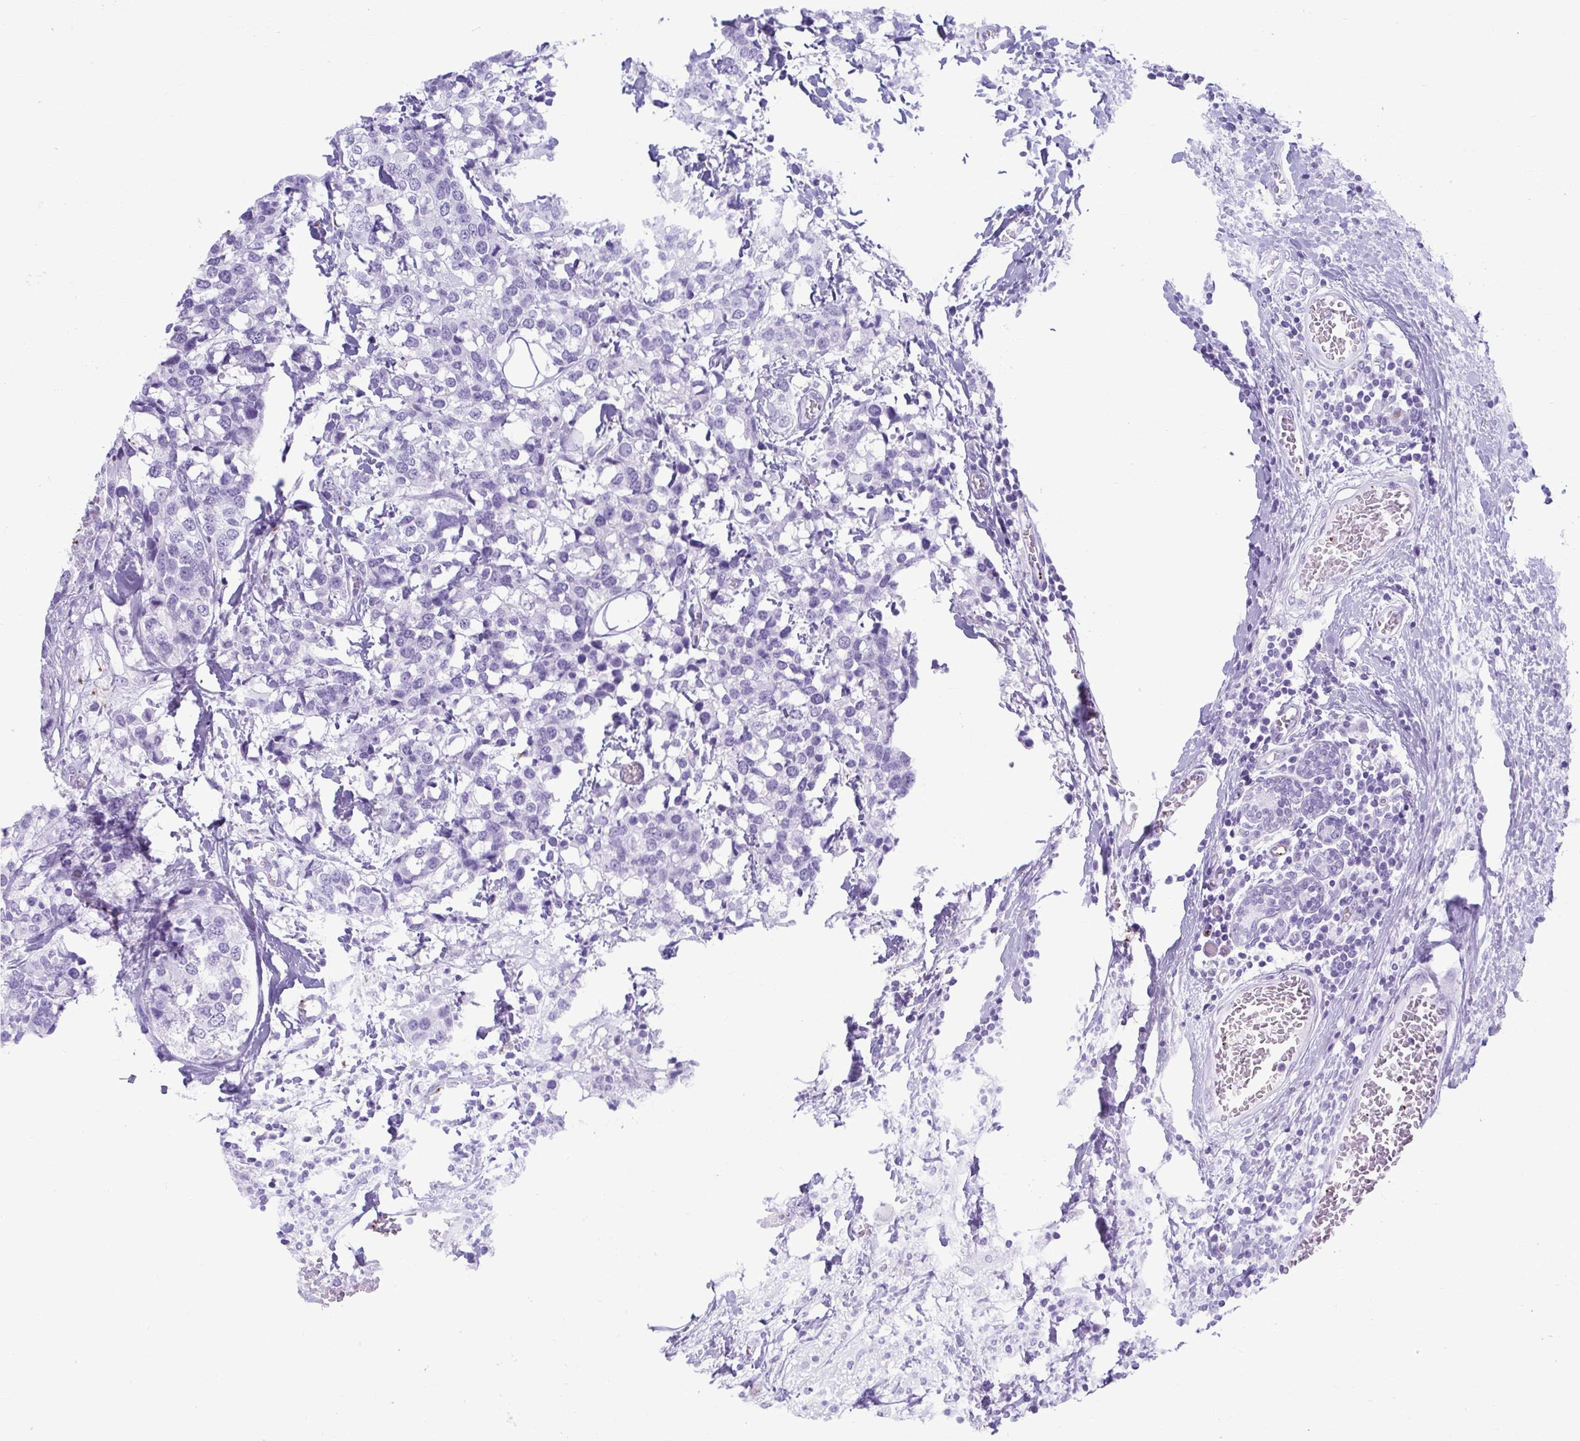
{"staining": {"intensity": "negative", "quantity": "none", "location": "none"}, "tissue": "breast cancer", "cell_type": "Tumor cells", "image_type": "cancer", "snomed": [{"axis": "morphology", "description": "Lobular carcinoma"}, {"axis": "topography", "description": "Breast"}], "caption": "Breast cancer (lobular carcinoma) was stained to show a protein in brown. There is no significant staining in tumor cells.", "gene": "TCEAL3", "patient": {"sex": "female", "age": 59}}